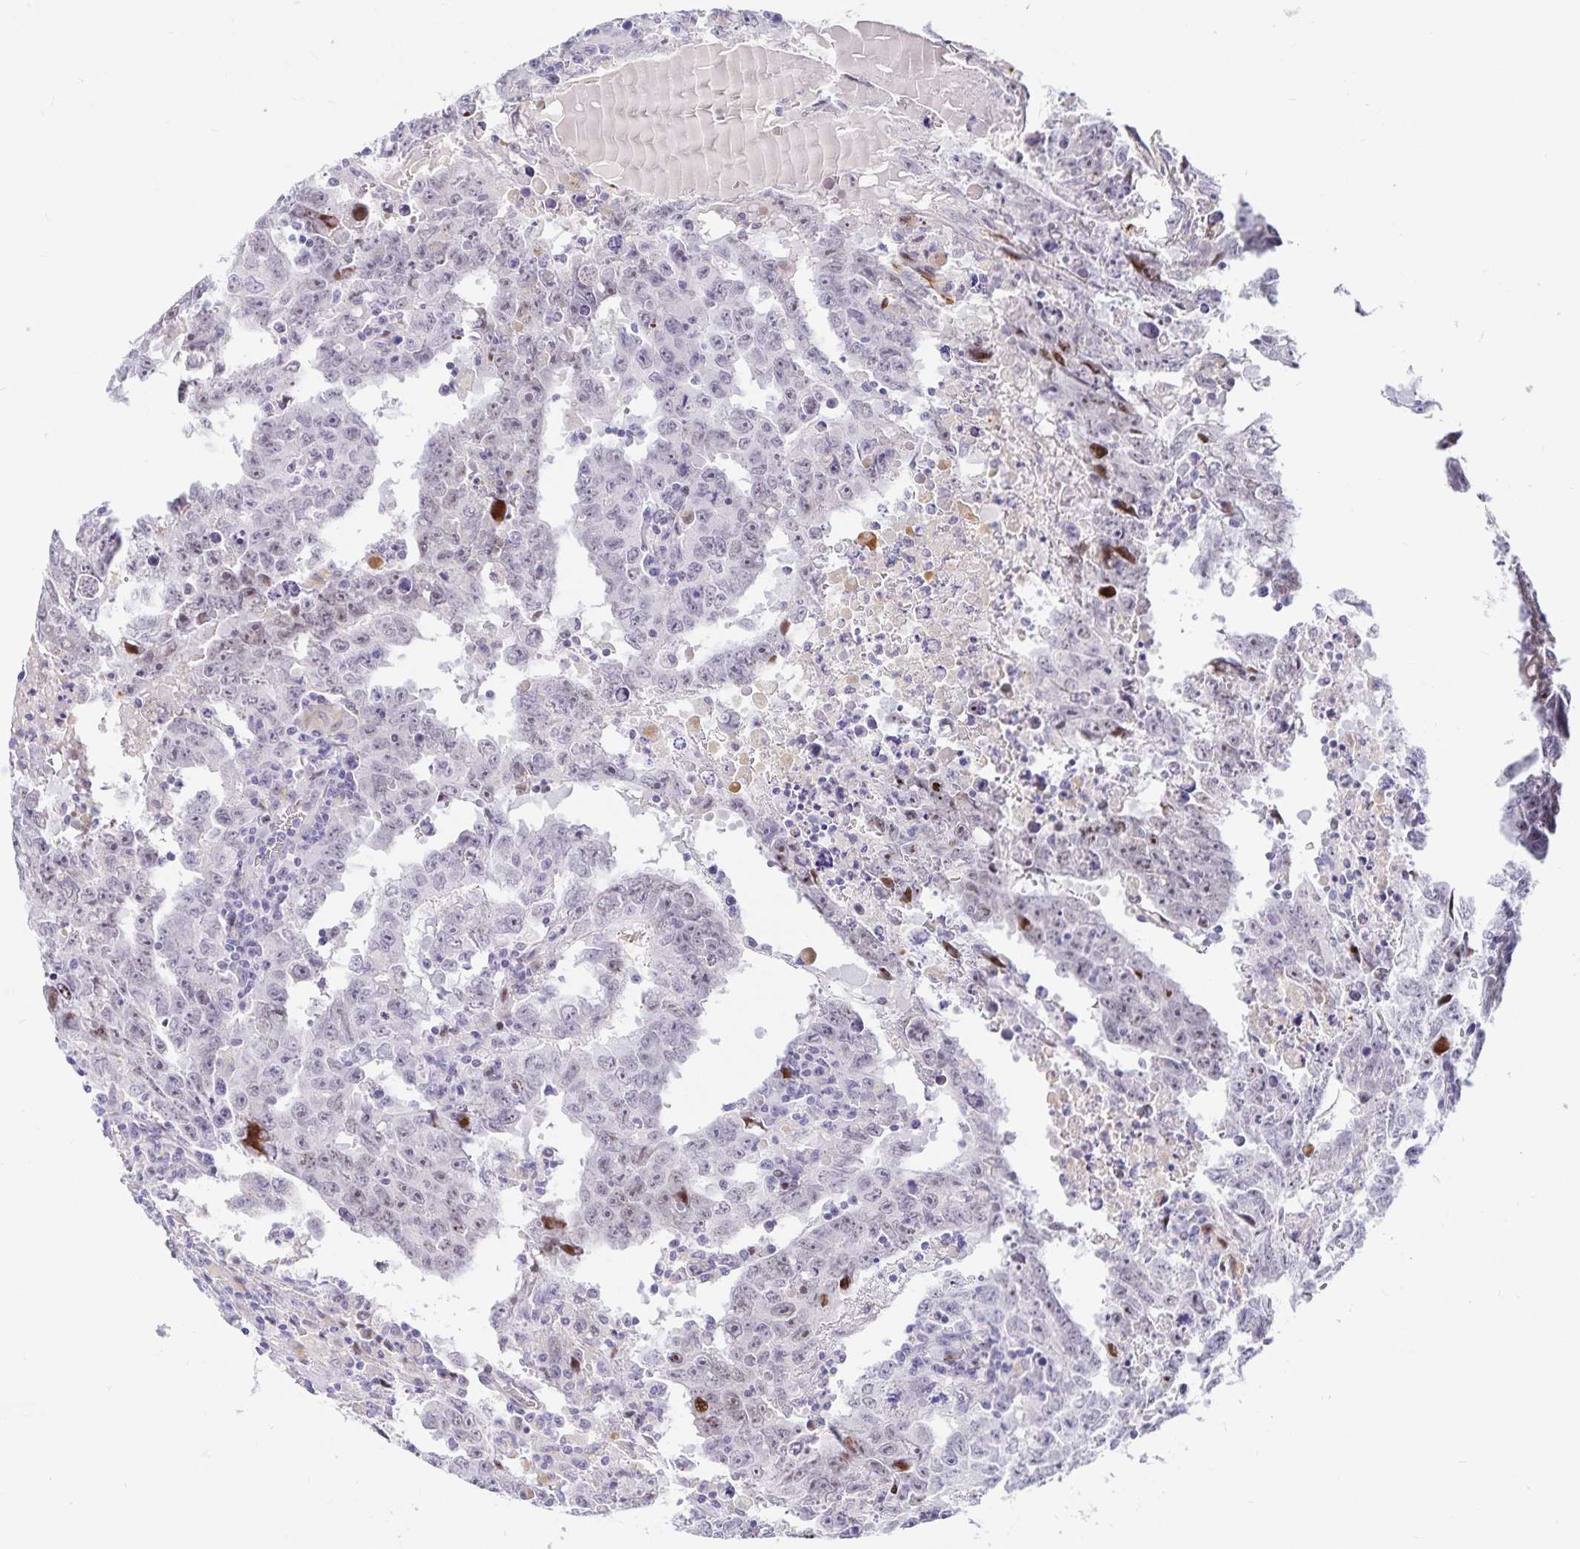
{"staining": {"intensity": "negative", "quantity": "none", "location": "none"}, "tissue": "testis cancer", "cell_type": "Tumor cells", "image_type": "cancer", "snomed": [{"axis": "morphology", "description": "Carcinoma, Embryonal, NOS"}, {"axis": "topography", "description": "Testis"}], "caption": "The image displays no significant staining in tumor cells of testis cancer (embryonal carcinoma).", "gene": "KBTBD13", "patient": {"sex": "male", "age": 22}}